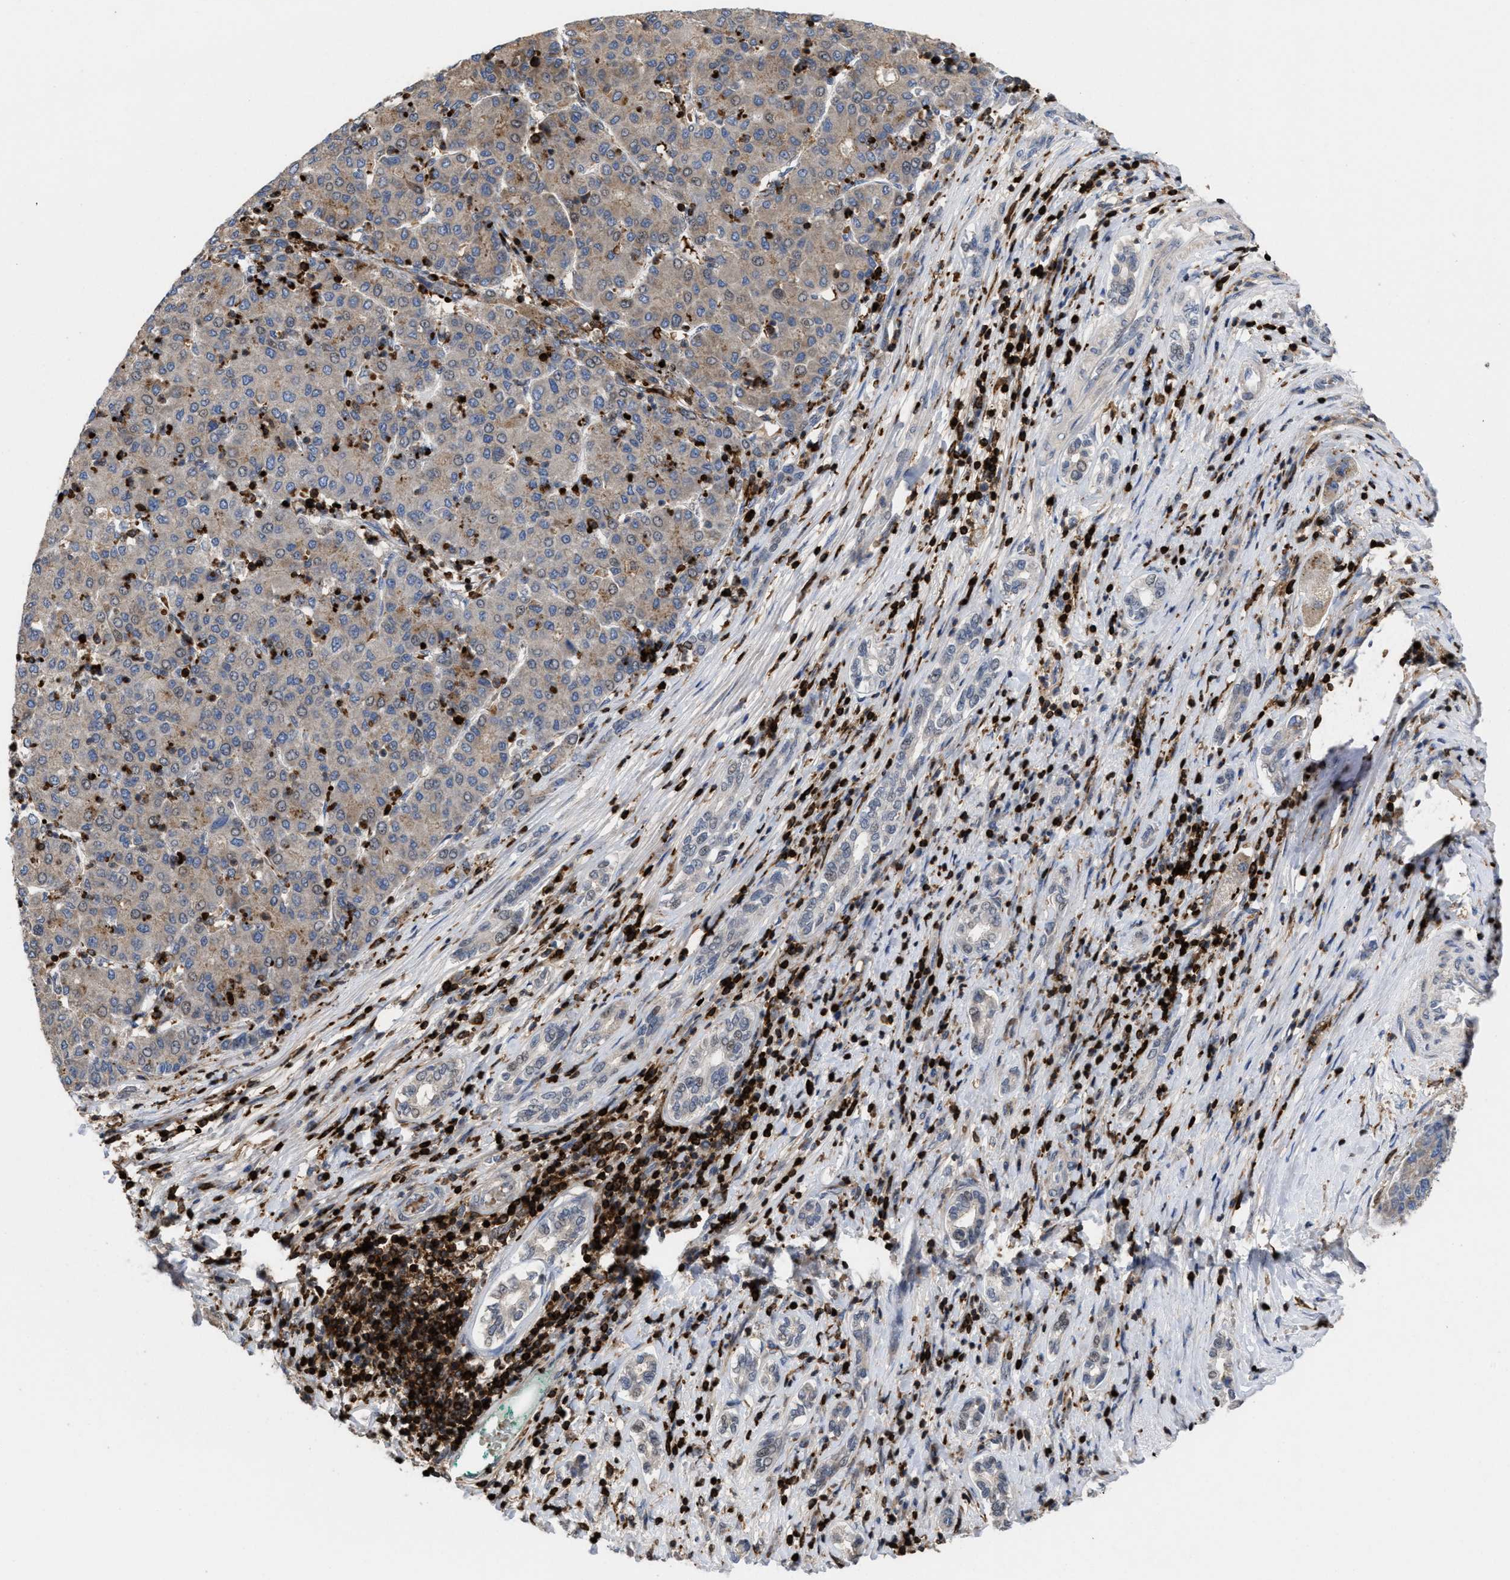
{"staining": {"intensity": "weak", "quantity": "25%-75%", "location": "cytoplasmic/membranous"}, "tissue": "liver cancer", "cell_type": "Tumor cells", "image_type": "cancer", "snomed": [{"axis": "morphology", "description": "Carcinoma, Hepatocellular, NOS"}, {"axis": "topography", "description": "Liver"}], "caption": "Immunohistochemistry micrograph of human hepatocellular carcinoma (liver) stained for a protein (brown), which displays low levels of weak cytoplasmic/membranous positivity in about 25%-75% of tumor cells.", "gene": "PTPRE", "patient": {"sex": "male", "age": 65}}